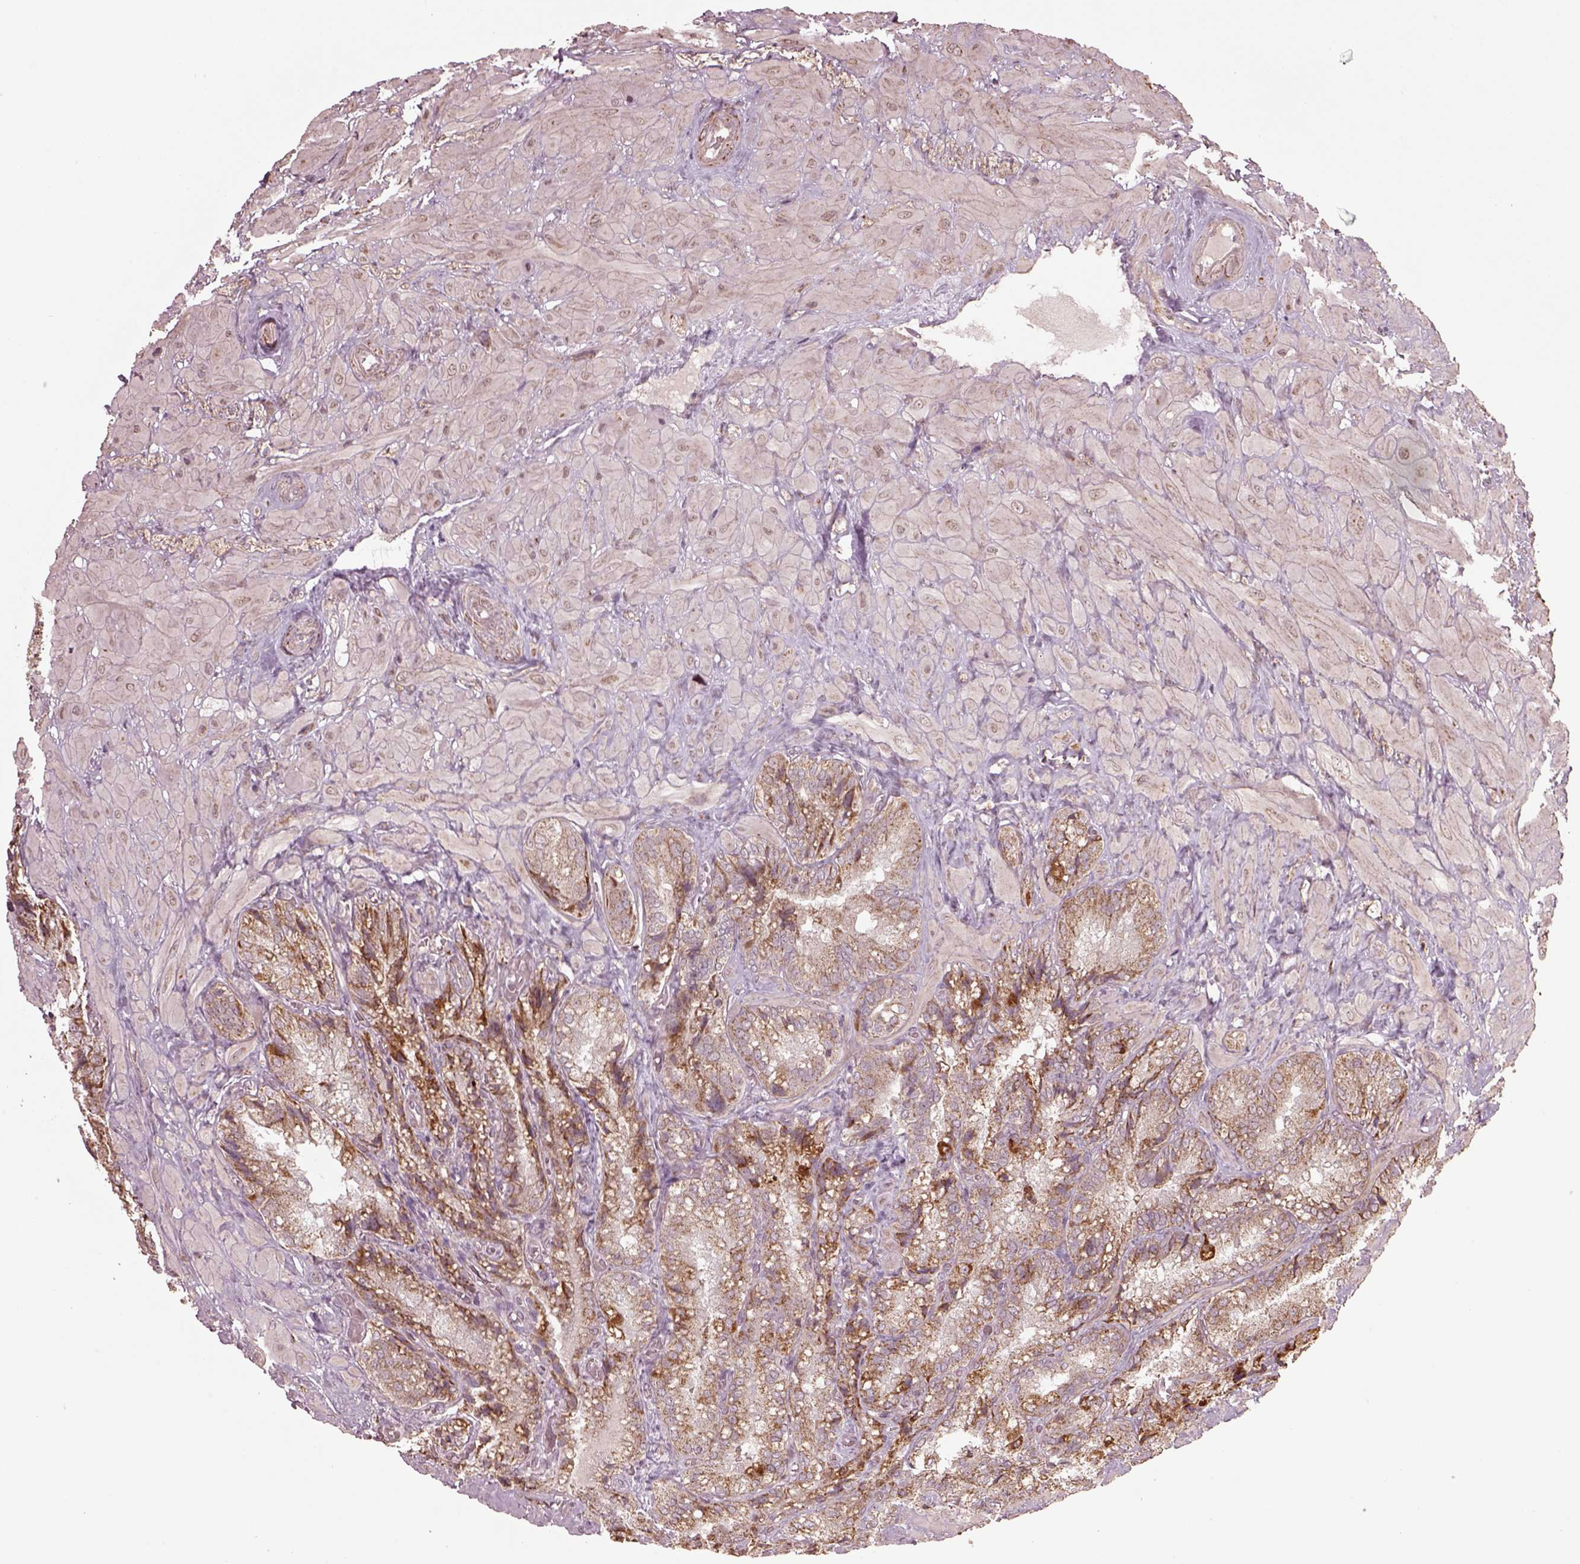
{"staining": {"intensity": "moderate", "quantity": ">75%", "location": "cytoplasmic/membranous"}, "tissue": "seminal vesicle", "cell_type": "Glandular cells", "image_type": "normal", "snomed": [{"axis": "morphology", "description": "Normal tissue, NOS"}, {"axis": "topography", "description": "Seminal veicle"}], "caption": "DAB immunohistochemical staining of benign human seminal vesicle shows moderate cytoplasmic/membranous protein expression in approximately >75% of glandular cells.", "gene": "SEL1L3", "patient": {"sex": "male", "age": 57}}